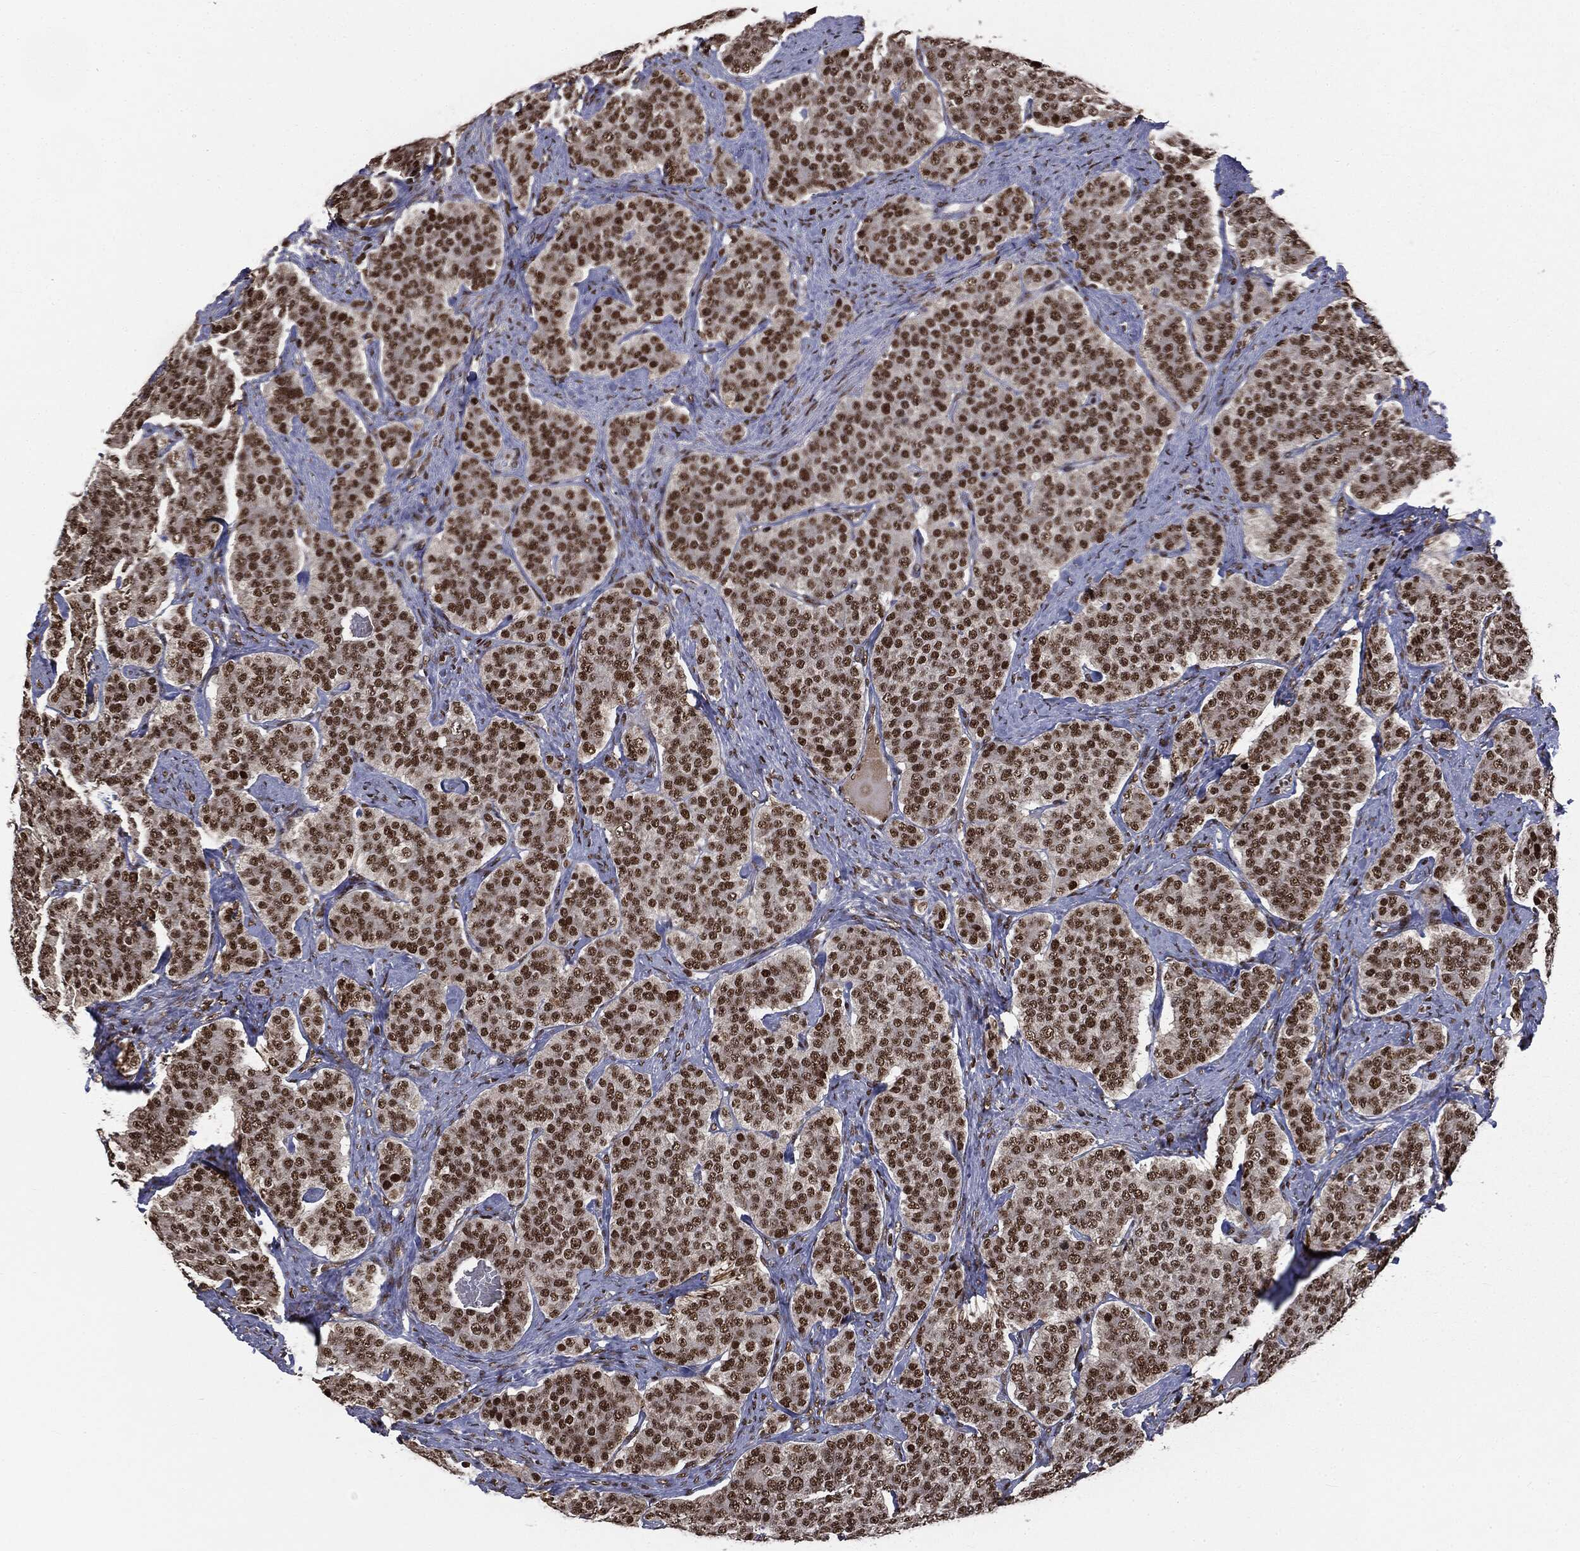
{"staining": {"intensity": "strong", "quantity": ">75%", "location": "nuclear"}, "tissue": "carcinoid", "cell_type": "Tumor cells", "image_type": "cancer", "snomed": [{"axis": "morphology", "description": "Carcinoid, malignant, NOS"}, {"axis": "topography", "description": "Small intestine"}], "caption": "IHC staining of carcinoid, which demonstrates high levels of strong nuclear positivity in approximately >75% of tumor cells indicating strong nuclear protein staining. The staining was performed using DAB (brown) for protein detection and nuclei were counterstained in hematoxylin (blue).", "gene": "DPH2", "patient": {"sex": "female", "age": 58}}